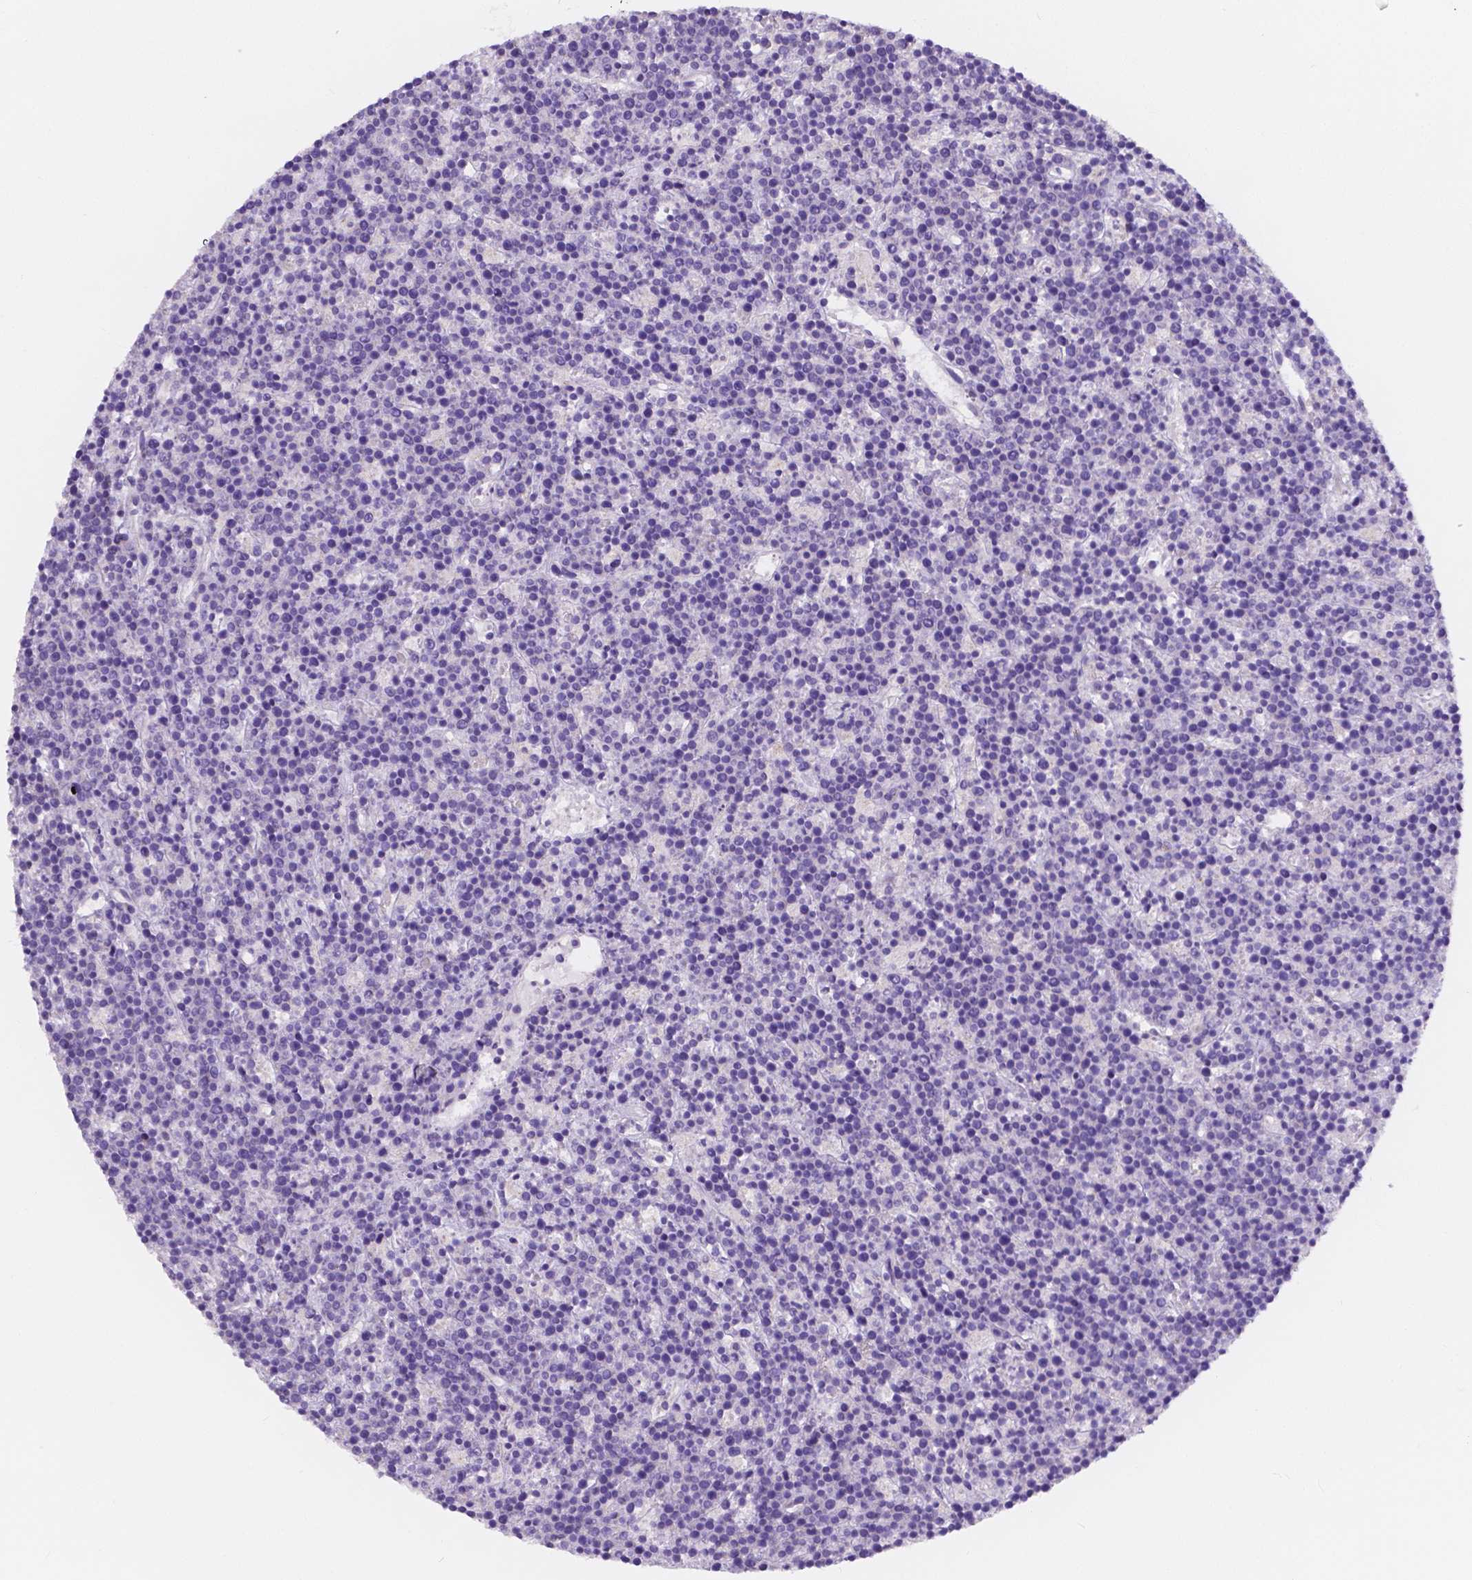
{"staining": {"intensity": "negative", "quantity": "none", "location": "none"}, "tissue": "lymphoma", "cell_type": "Tumor cells", "image_type": "cancer", "snomed": [{"axis": "morphology", "description": "Malignant lymphoma, non-Hodgkin's type, High grade"}, {"axis": "topography", "description": "Ovary"}], "caption": "A high-resolution micrograph shows immunohistochemistry (IHC) staining of lymphoma, which exhibits no significant expression in tumor cells.", "gene": "RNF186", "patient": {"sex": "female", "age": 56}}